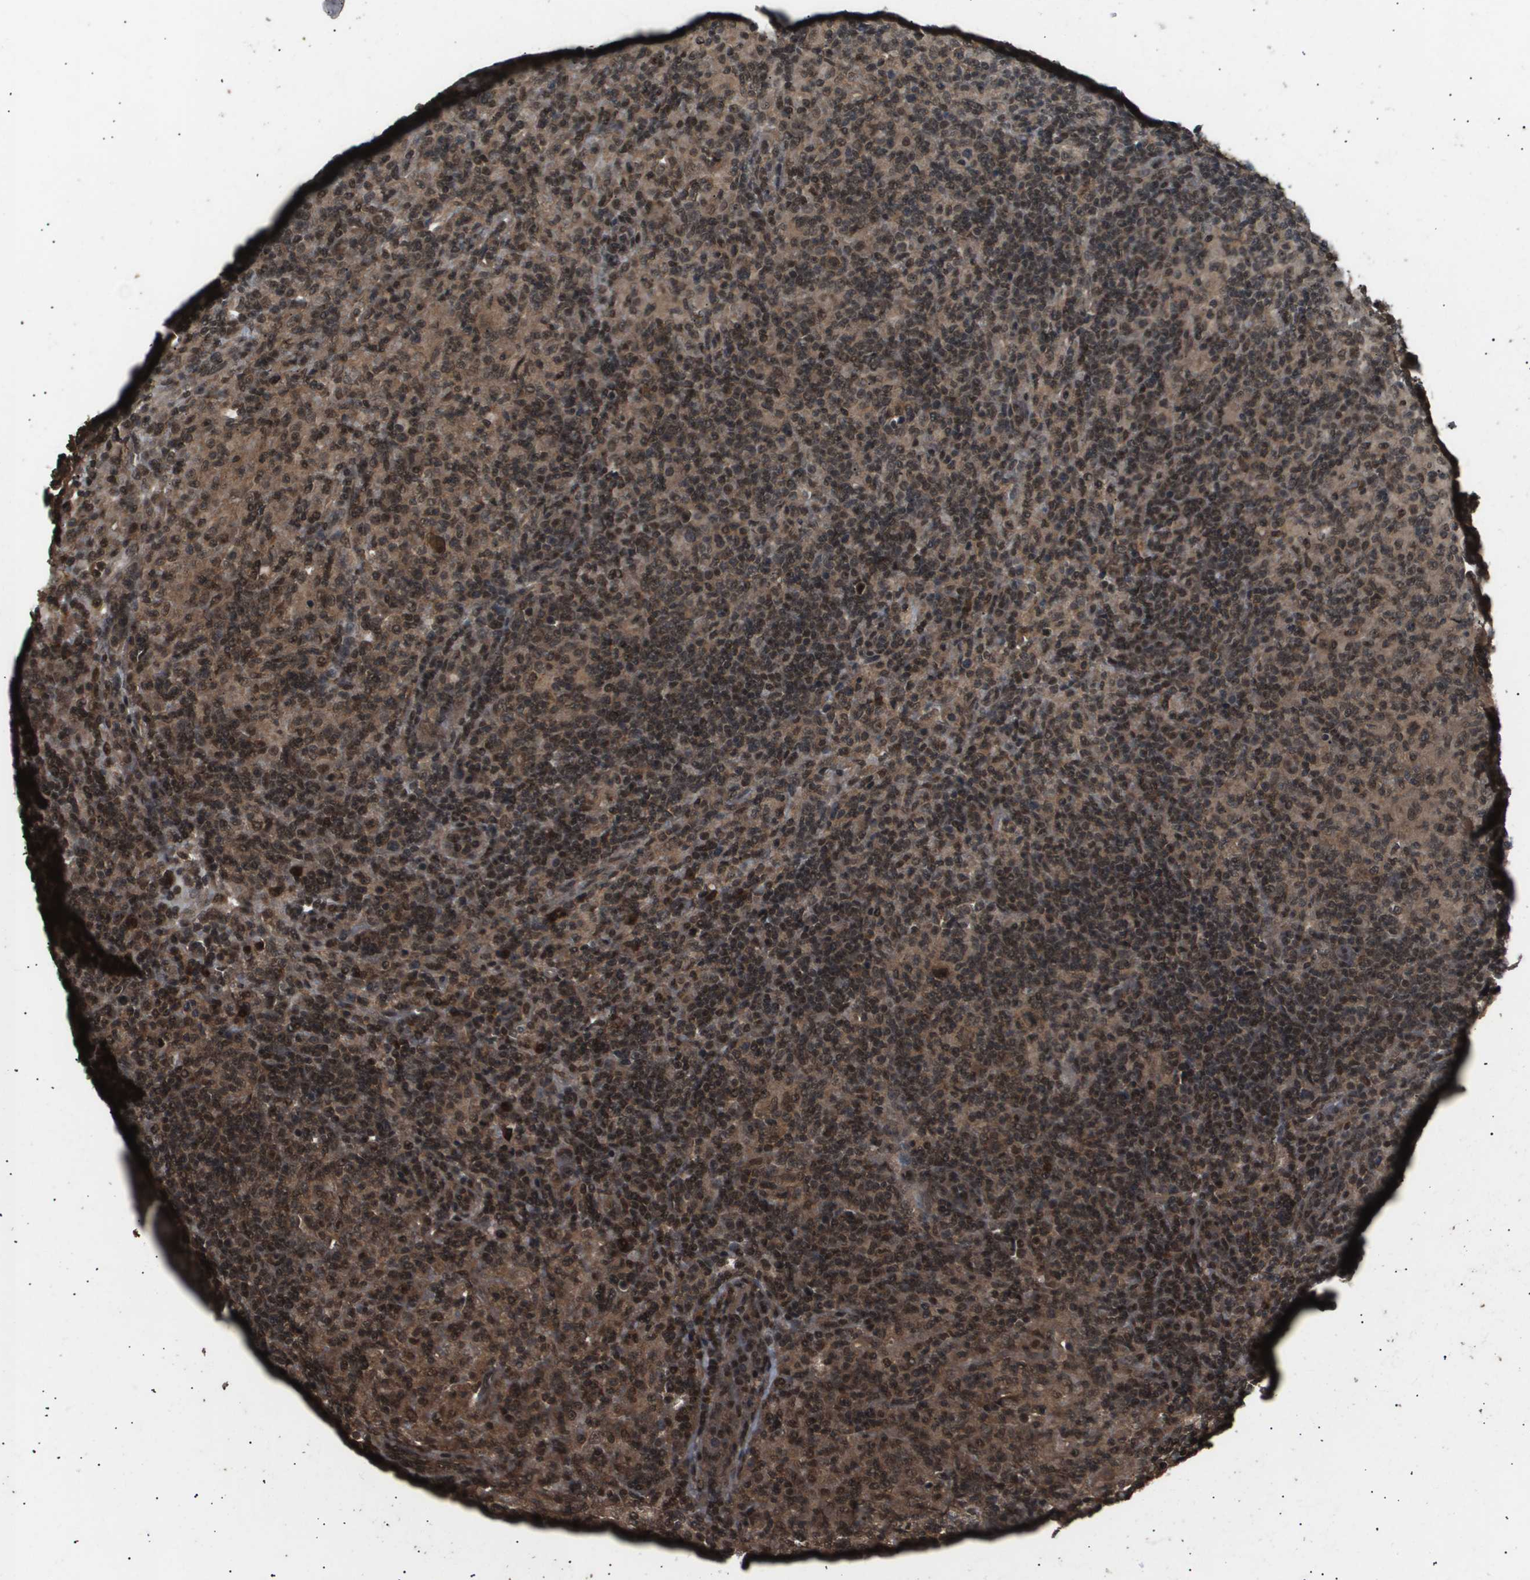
{"staining": {"intensity": "moderate", "quantity": ">75%", "location": "nuclear"}, "tissue": "lymphoma", "cell_type": "Tumor cells", "image_type": "cancer", "snomed": [{"axis": "morphology", "description": "Hodgkin's disease, NOS"}, {"axis": "topography", "description": "Lymph node"}], "caption": "Protein staining of lymphoma tissue exhibits moderate nuclear positivity in approximately >75% of tumor cells. (DAB (3,3'-diaminobenzidine) IHC with brightfield microscopy, high magnification).", "gene": "ING1", "patient": {"sex": "male", "age": 70}}